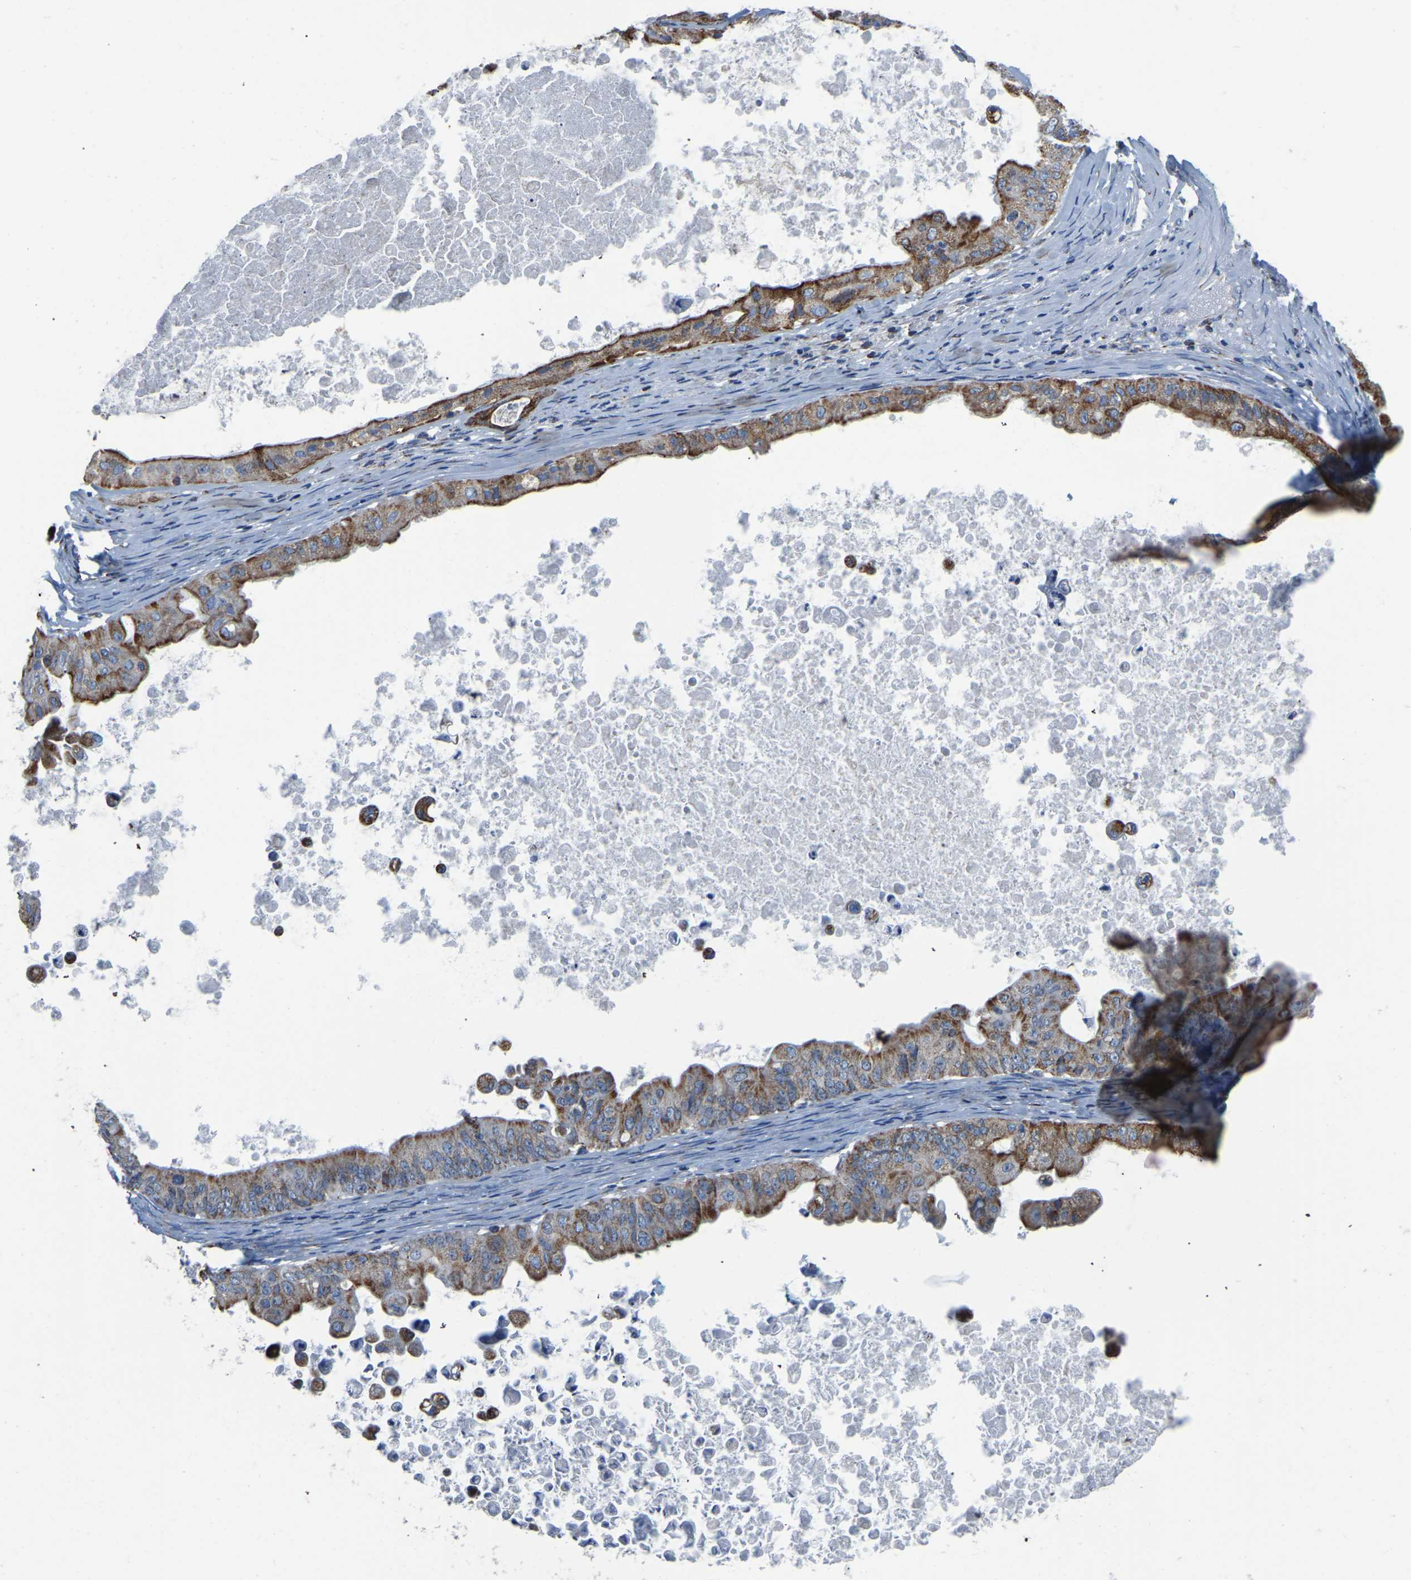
{"staining": {"intensity": "moderate", "quantity": ">75%", "location": "cytoplasmic/membranous"}, "tissue": "ovarian cancer", "cell_type": "Tumor cells", "image_type": "cancer", "snomed": [{"axis": "morphology", "description": "Cystadenocarcinoma, mucinous, NOS"}, {"axis": "topography", "description": "Ovary"}], "caption": "A brown stain highlights moderate cytoplasmic/membranous expression of a protein in ovarian cancer tumor cells. The staining was performed using DAB (3,3'-diaminobenzidine), with brown indicating positive protein expression. Nuclei are stained blue with hematoxylin.", "gene": "SFXN1", "patient": {"sex": "female", "age": 37}}